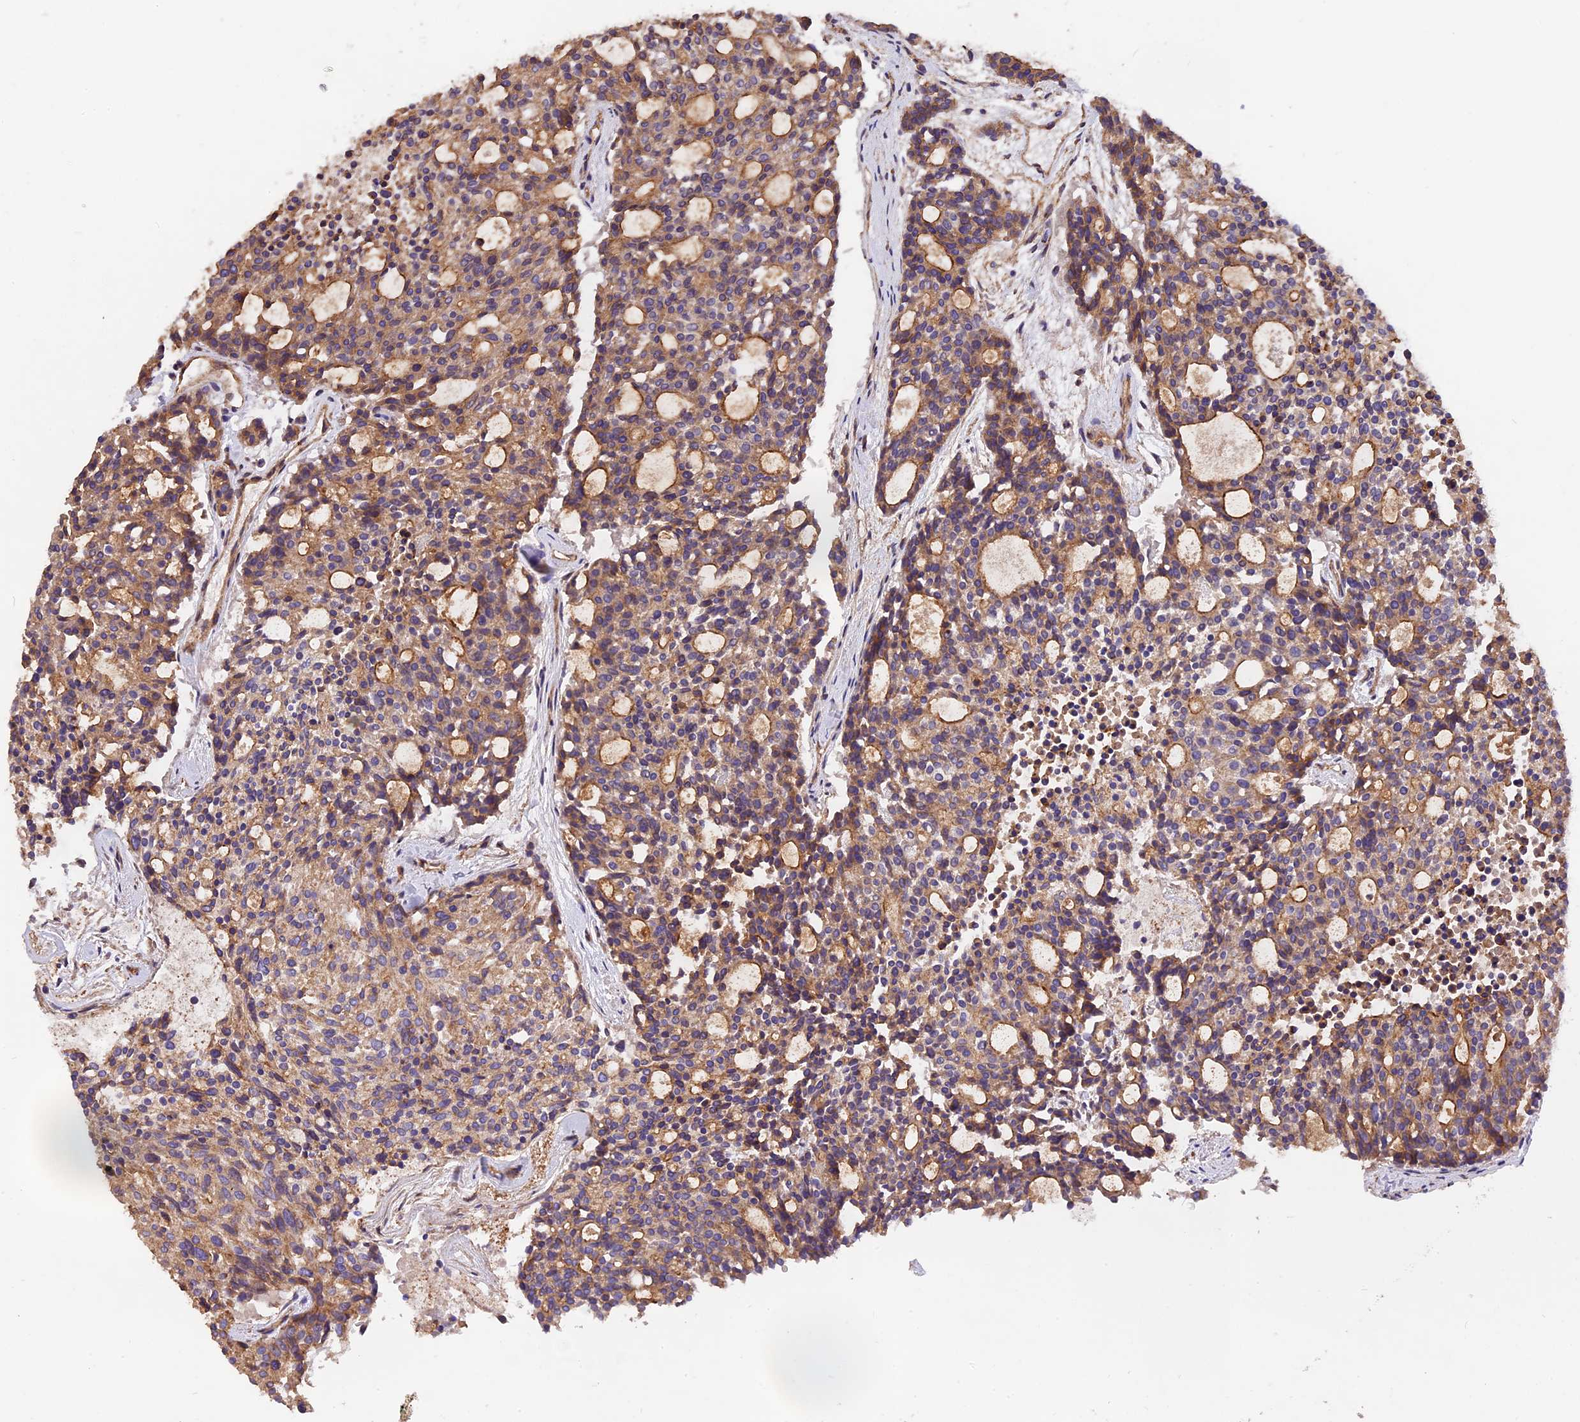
{"staining": {"intensity": "moderate", "quantity": "25%-75%", "location": "cytoplasmic/membranous"}, "tissue": "carcinoid", "cell_type": "Tumor cells", "image_type": "cancer", "snomed": [{"axis": "morphology", "description": "Carcinoid, malignant, NOS"}, {"axis": "topography", "description": "Pancreas"}], "caption": "This is an image of immunohistochemistry (IHC) staining of malignant carcinoid, which shows moderate staining in the cytoplasmic/membranous of tumor cells.", "gene": "ERMARD", "patient": {"sex": "female", "age": 54}}